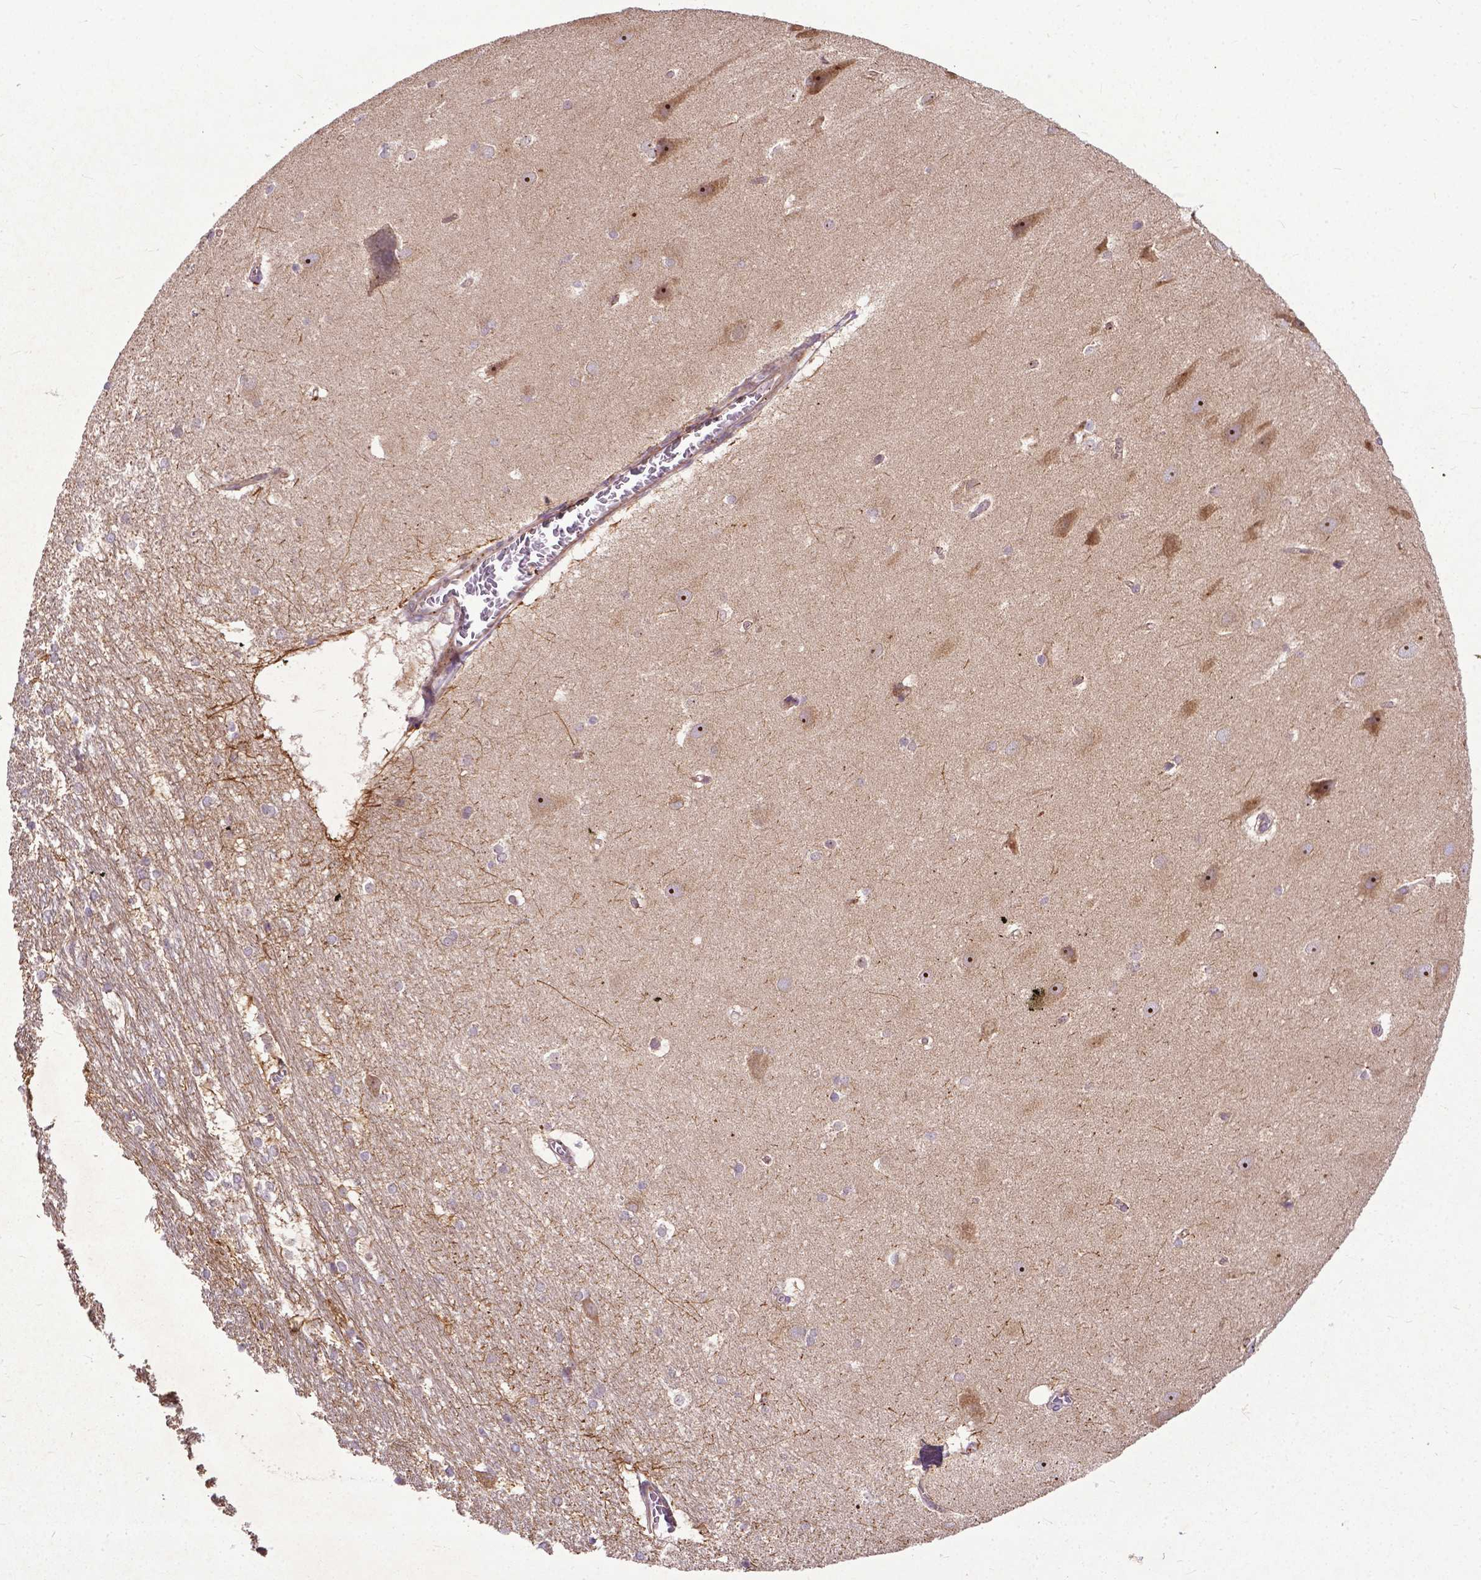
{"staining": {"intensity": "moderate", "quantity": "25%-75%", "location": "cytoplasmic/membranous"}, "tissue": "hippocampus", "cell_type": "Glial cells", "image_type": "normal", "snomed": [{"axis": "morphology", "description": "Normal tissue, NOS"}, {"axis": "topography", "description": "Cerebral cortex"}, {"axis": "topography", "description": "Hippocampus"}], "caption": "Protein analysis of unremarkable hippocampus demonstrates moderate cytoplasmic/membranous positivity in approximately 25%-75% of glial cells. The staining was performed using DAB to visualize the protein expression in brown, while the nuclei were stained in blue with hematoxylin (Magnification: 20x).", "gene": "PARP3", "patient": {"sex": "female", "age": 19}}